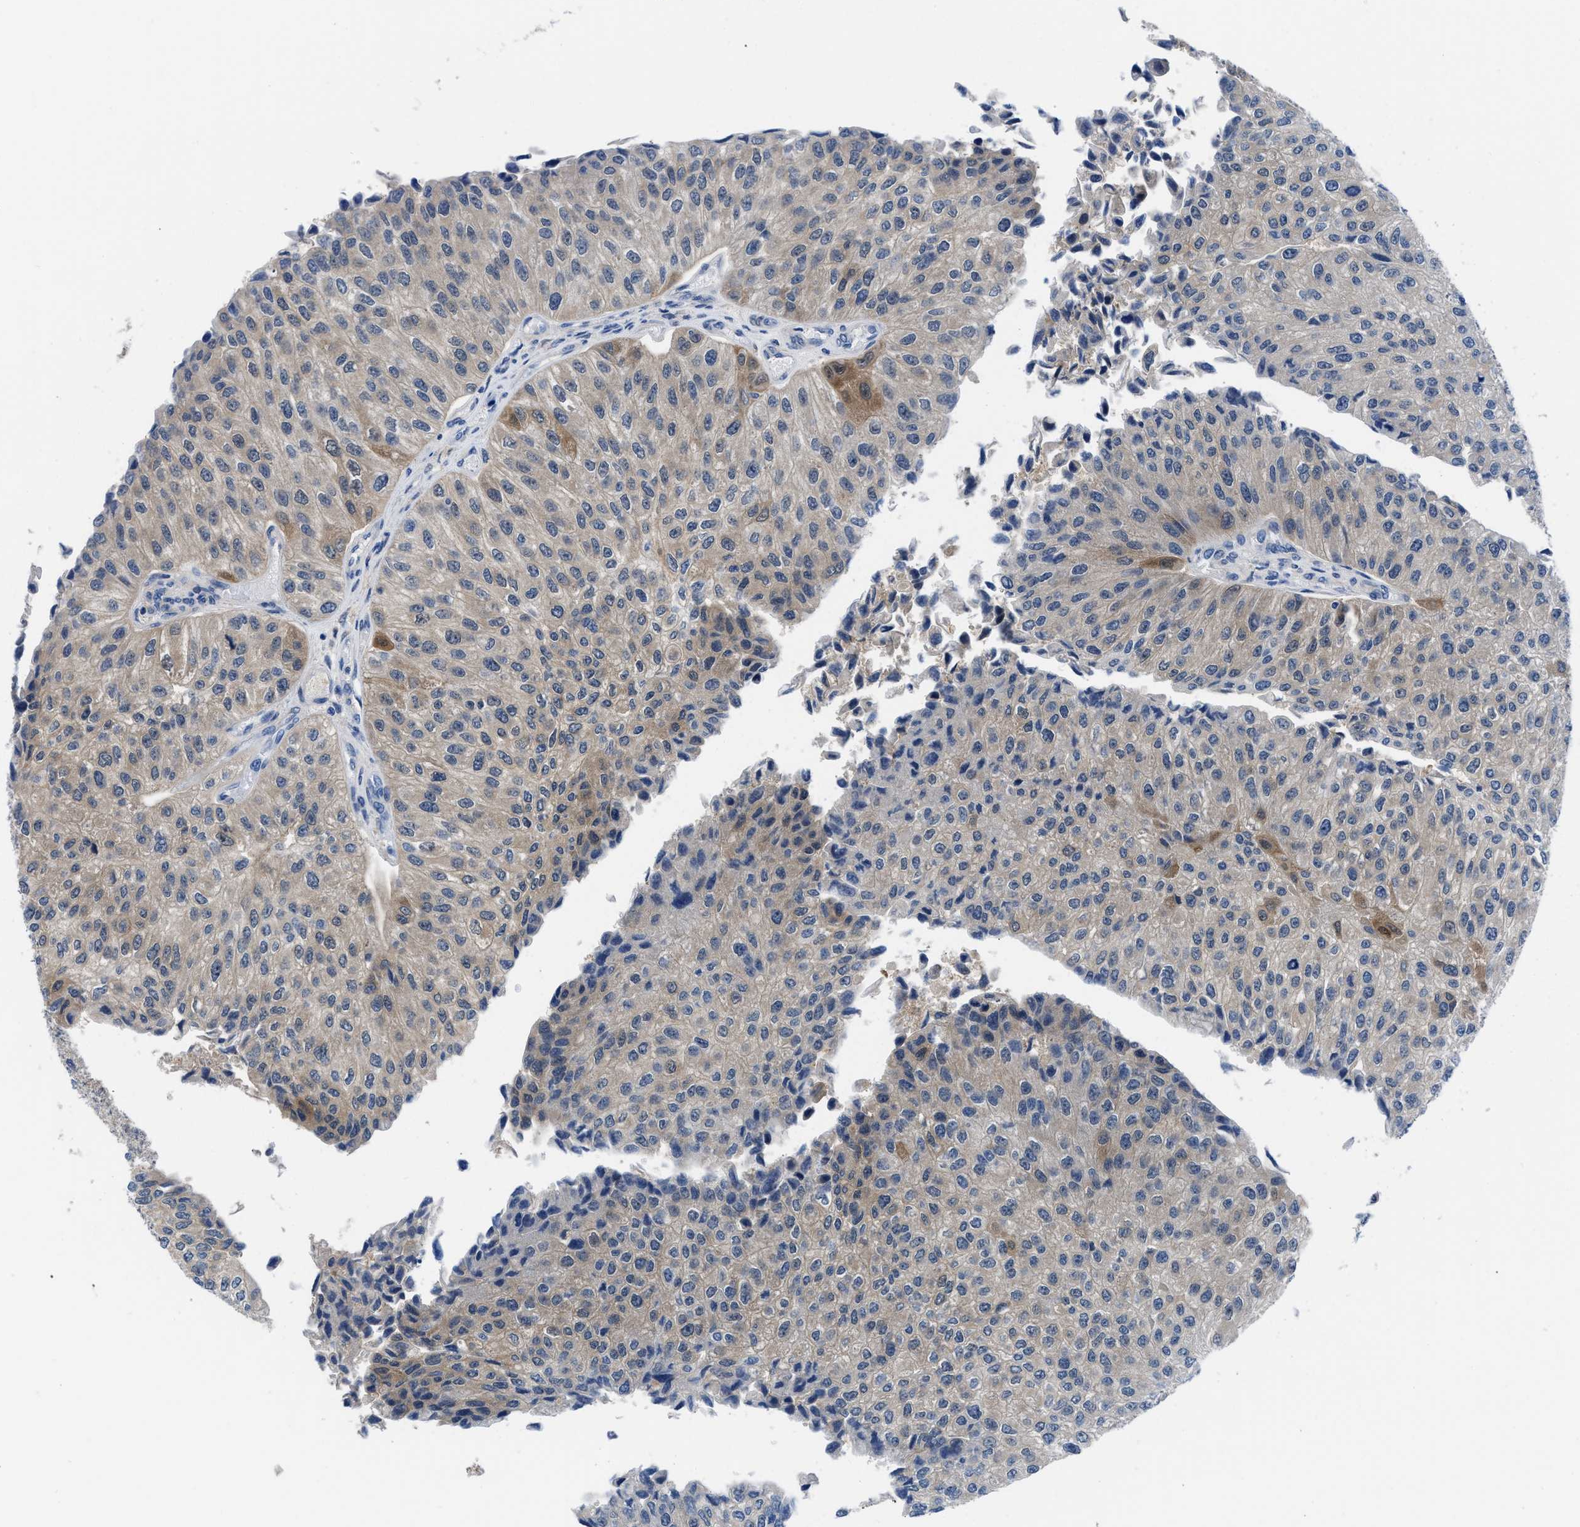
{"staining": {"intensity": "weak", "quantity": "<25%", "location": "cytoplasmic/membranous"}, "tissue": "urothelial cancer", "cell_type": "Tumor cells", "image_type": "cancer", "snomed": [{"axis": "morphology", "description": "Urothelial carcinoma, High grade"}, {"axis": "topography", "description": "Kidney"}, {"axis": "topography", "description": "Urinary bladder"}], "caption": "A high-resolution image shows immunohistochemistry staining of urothelial carcinoma (high-grade), which displays no significant staining in tumor cells.", "gene": "CBR1", "patient": {"sex": "male", "age": 77}}